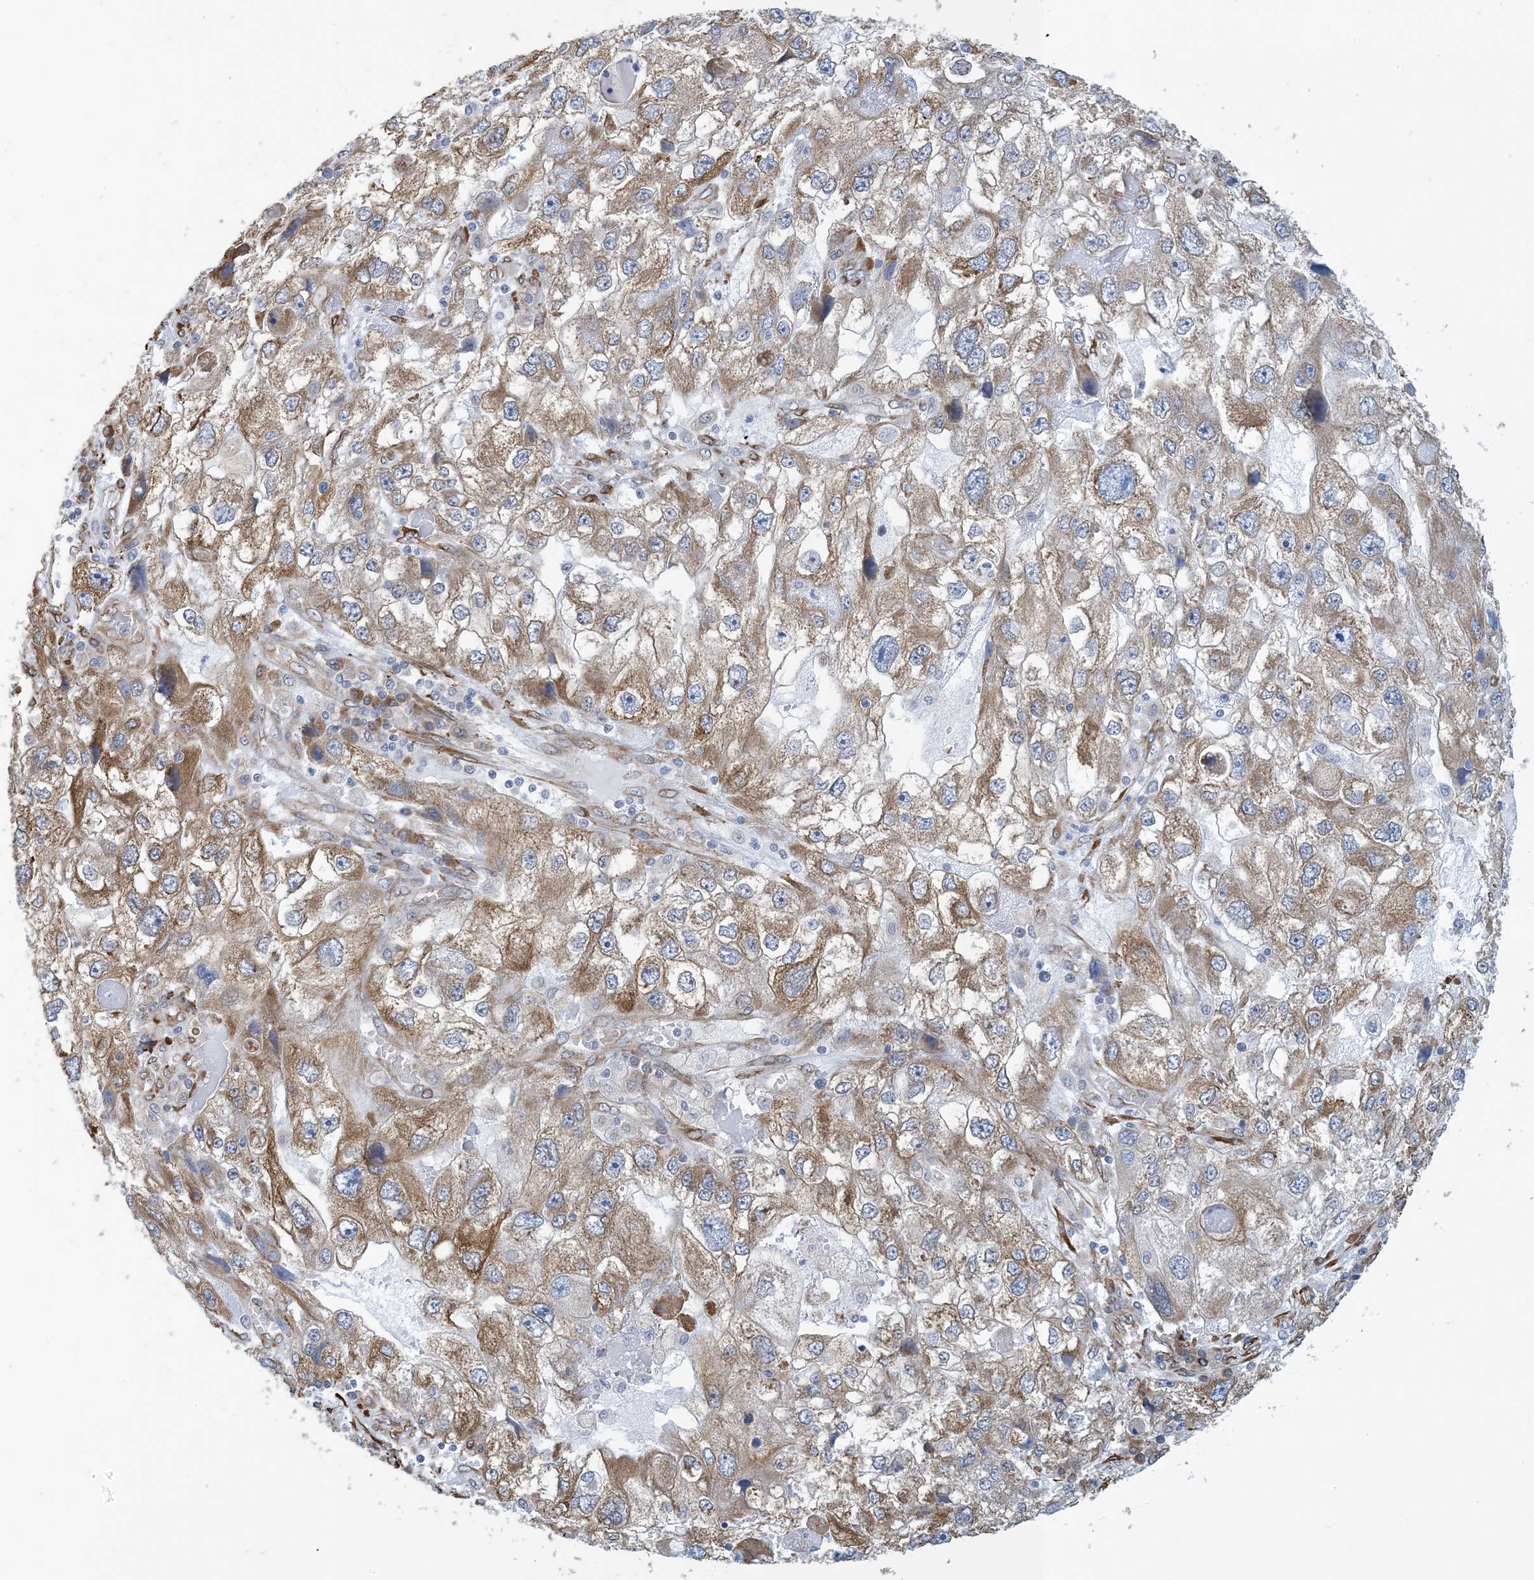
{"staining": {"intensity": "moderate", "quantity": ">75%", "location": "cytoplasmic/membranous"}, "tissue": "endometrial cancer", "cell_type": "Tumor cells", "image_type": "cancer", "snomed": [{"axis": "morphology", "description": "Adenocarcinoma, NOS"}, {"axis": "topography", "description": "Endometrium"}], "caption": "This micrograph shows immunohistochemistry staining of adenocarcinoma (endometrial), with medium moderate cytoplasmic/membranous staining in about >75% of tumor cells.", "gene": "CCDC14", "patient": {"sex": "female", "age": 49}}